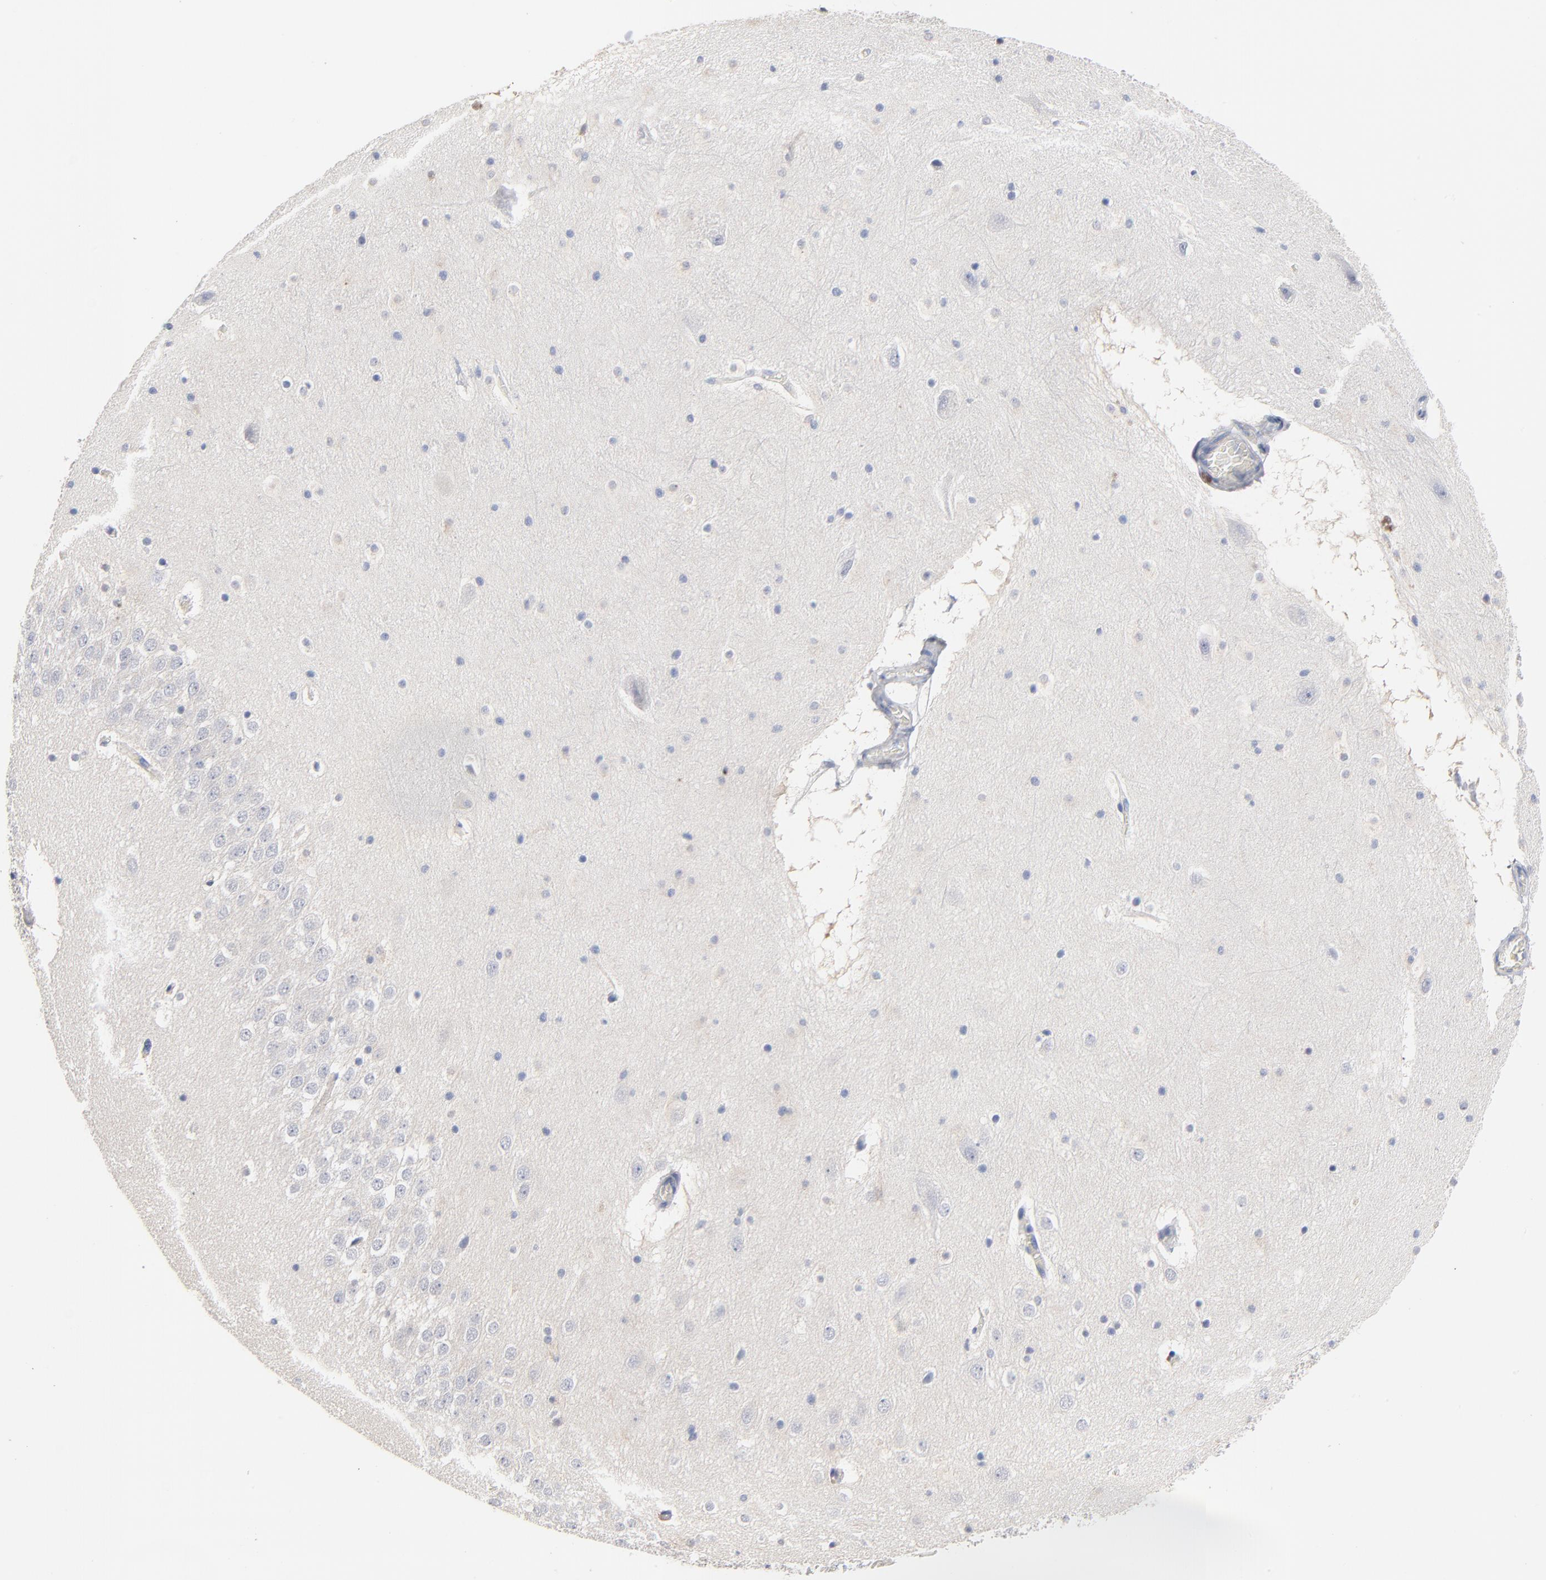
{"staining": {"intensity": "negative", "quantity": "none", "location": "none"}, "tissue": "hippocampus", "cell_type": "Glial cells", "image_type": "normal", "snomed": [{"axis": "morphology", "description": "Normal tissue, NOS"}, {"axis": "topography", "description": "Hippocampus"}], "caption": "A histopathology image of hippocampus stained for a protein shows no brown staining in glial cells.", "gene": "AADAC", "patient": {"sex": "male", "age": 45}}